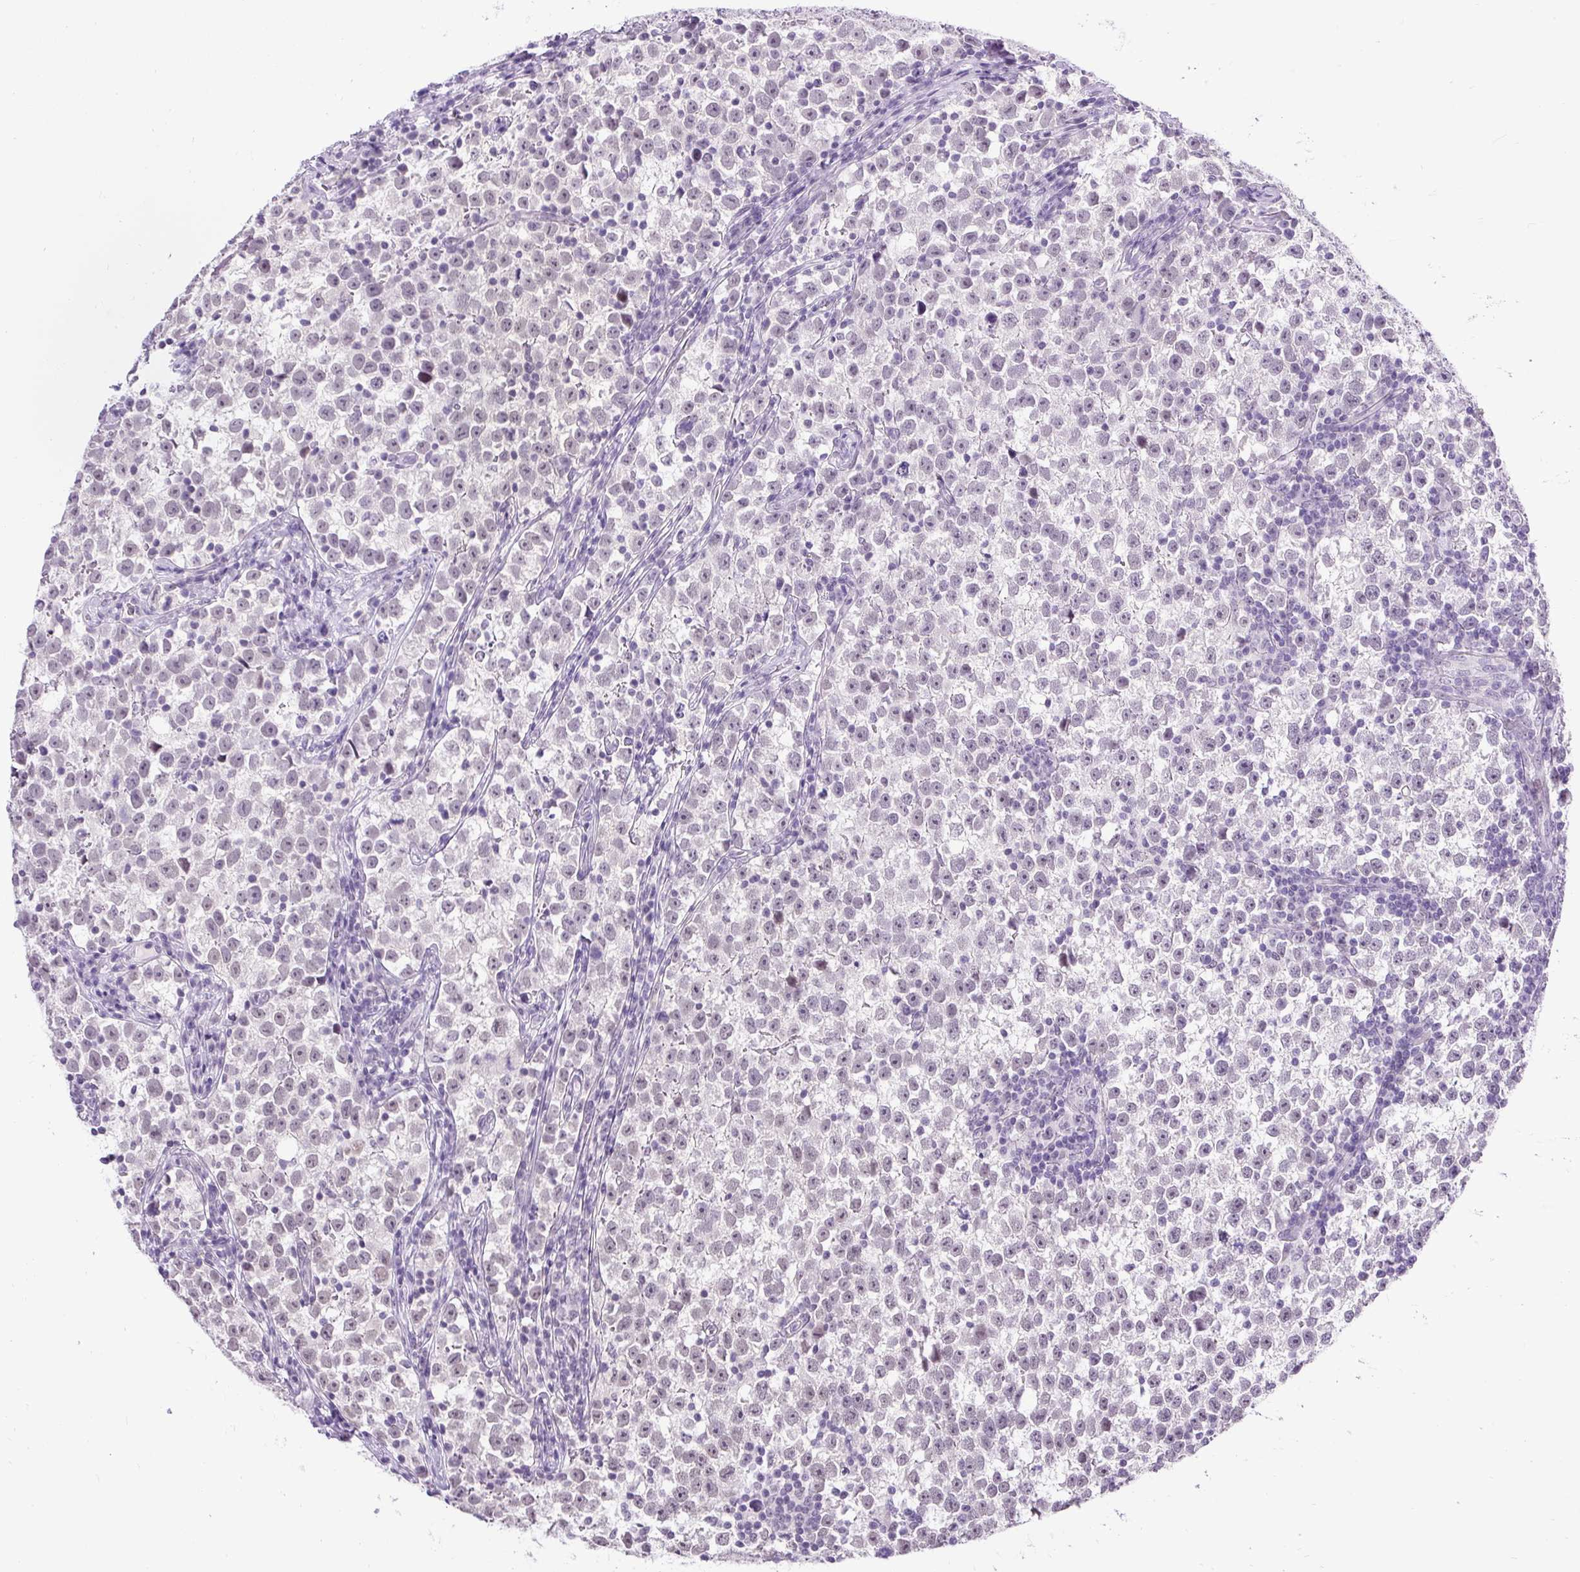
{"staining": {"intensity": "negative", "quantity": "none", "location": "none"}, "tissue": "testis cancer", "cell_type": "Tumor cells", "image_type": "cancer", "snomed": [{"axis": "morphology", "description": "Normal tissue, NOS"}, {"axis": "morphology", "description": "Seminoma, NOS"}, {"axis": "topography", "description": "Testis"}], "caption": "A histopathology image of seminoma (testis) stained for a protein reveals no brown staining in tumor cells.", "gene": "WNT10B", "patient": {"sex": "male", "age": 43}}